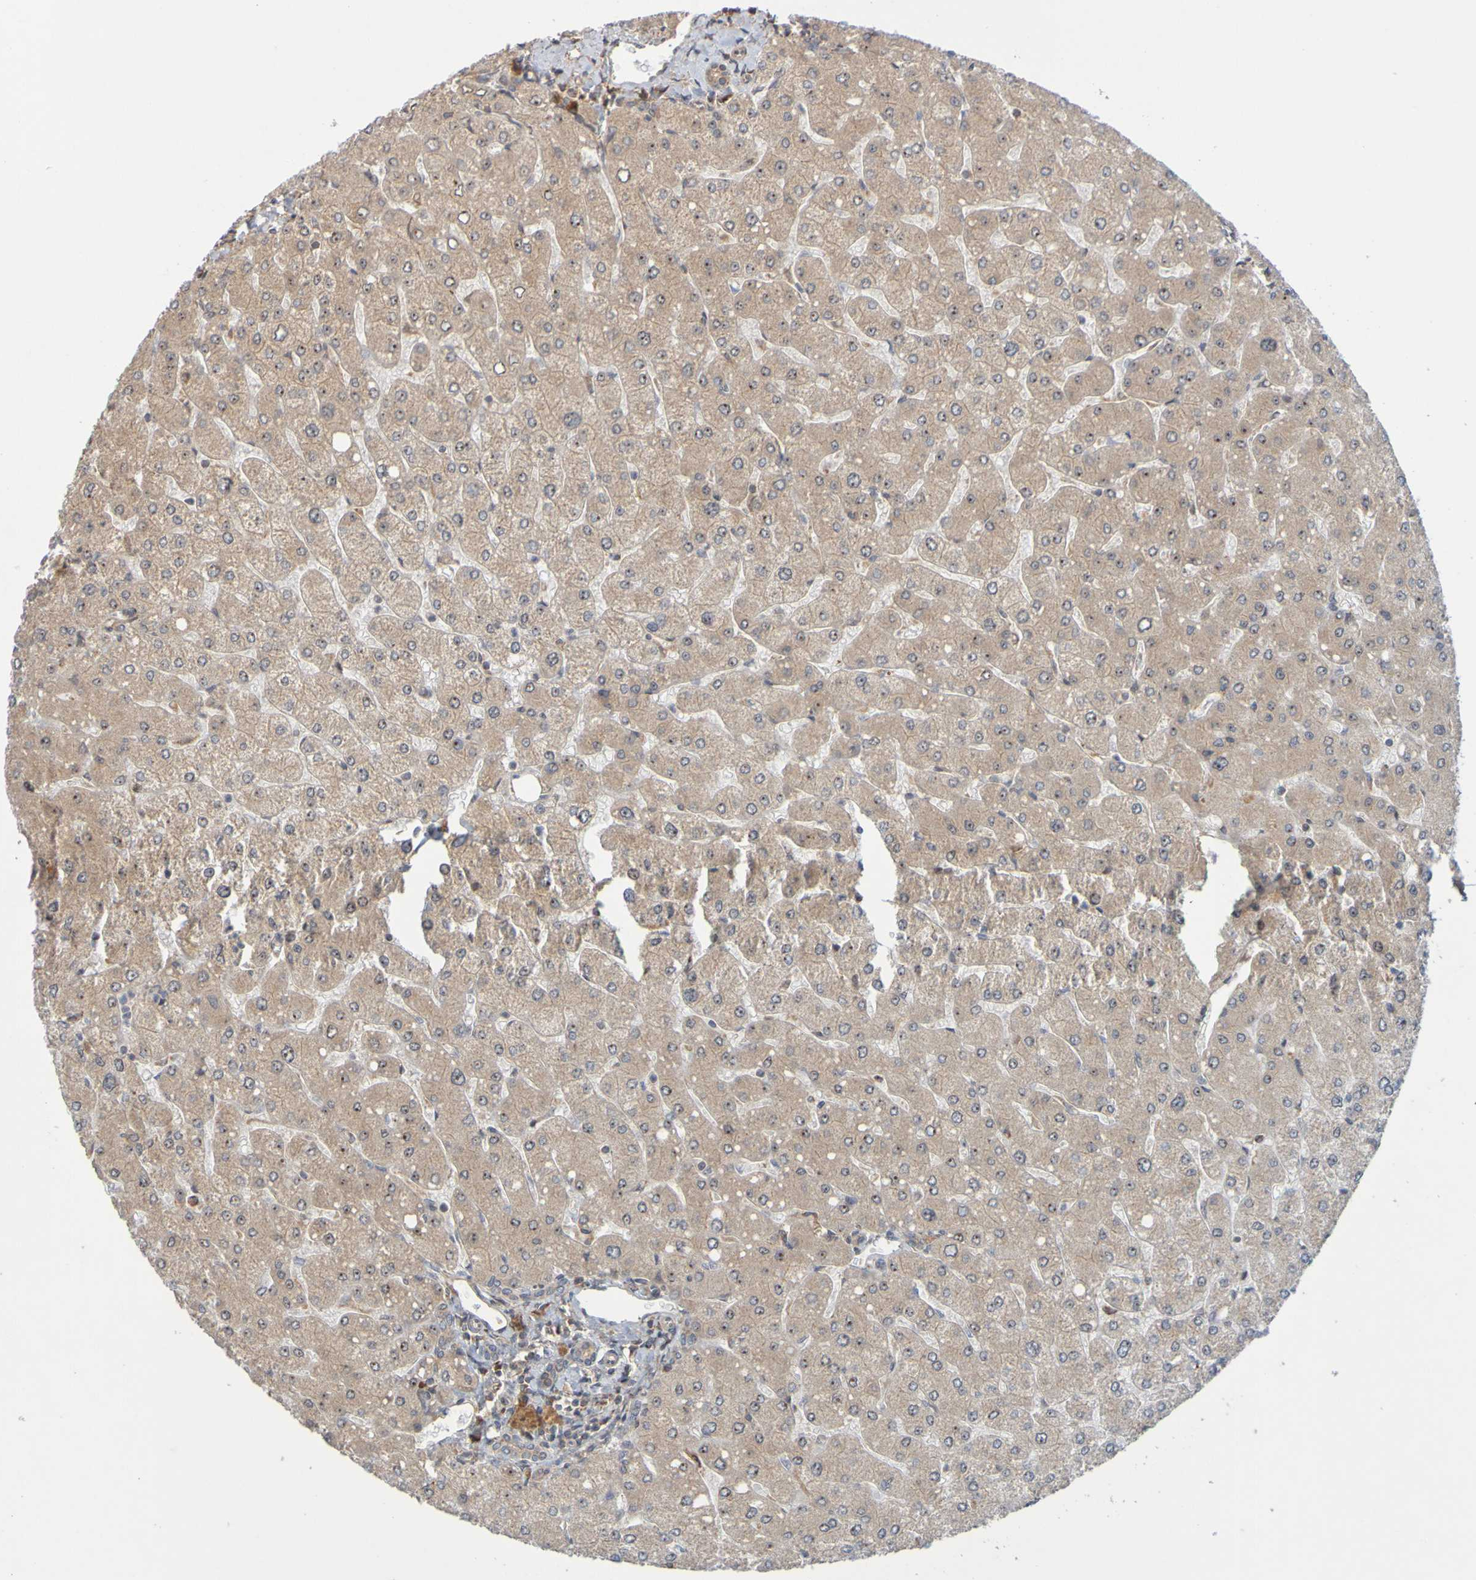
{"staining": {"intensity": "weak", "quantity": ">75%", "location": "cytoplasmic/membranous"}, "tissue": "liver", "cell_type": "Cholangiocytes", "image_type": "normal", "snomed": [{"axis": "morphology", "description": "Normal tissue, NOS"}, {"axis": "topography", "description": "Liver"}], "caption": "Approximately >75% of cholangiocytes in normal human liver exhibit weak cytoplasmic/membranous protein staining as visualized by brown immunohistochemical staining.", "gene": "TMBIM1", "patient": {"sex": "male", "age": 55}}